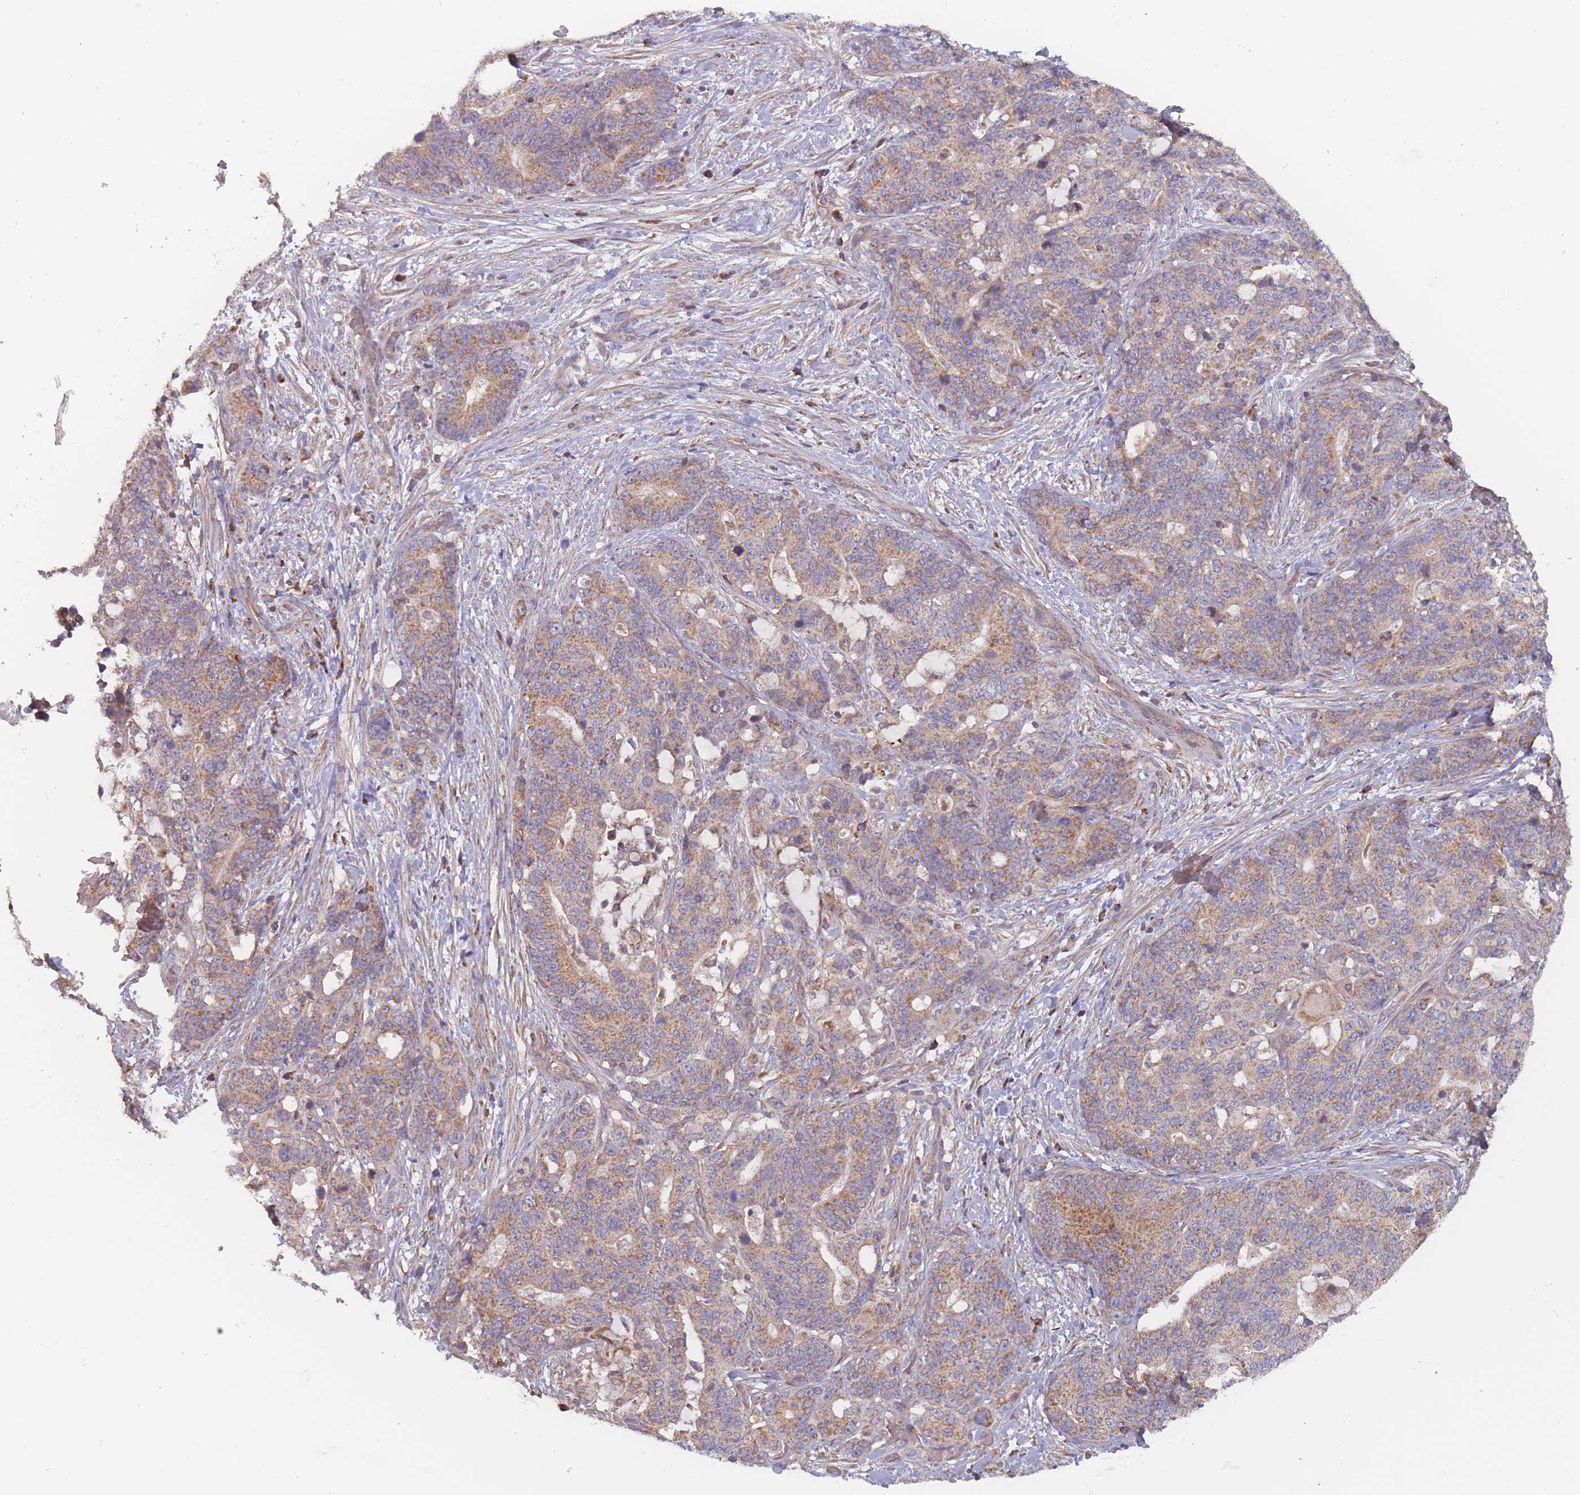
{"staining": {"intensity": "moderate", "quantity": ">75%", "location": "cytoplasmic/membranous"}, "tissue": "stomach cancer", "cell_type": "Tumor cells", "image_type": "cancer", "snomed": [{"axis": "morphology", "description": "Normal tissue, NOS"}, {"axis": "morphology", "description": "Adenocarcinoma, NOS"}, {"axis": "topography", "description": "Stomach"}], "caption": "A histopathology image showing moderate cytoplasmic/membranous expression in approximately >75% of tumor cells in stomach cancer, as visualized by brown immunohistochemical staining.", "gene": "ATP5MG", "patient": {"sex": "female", "age": 64}}